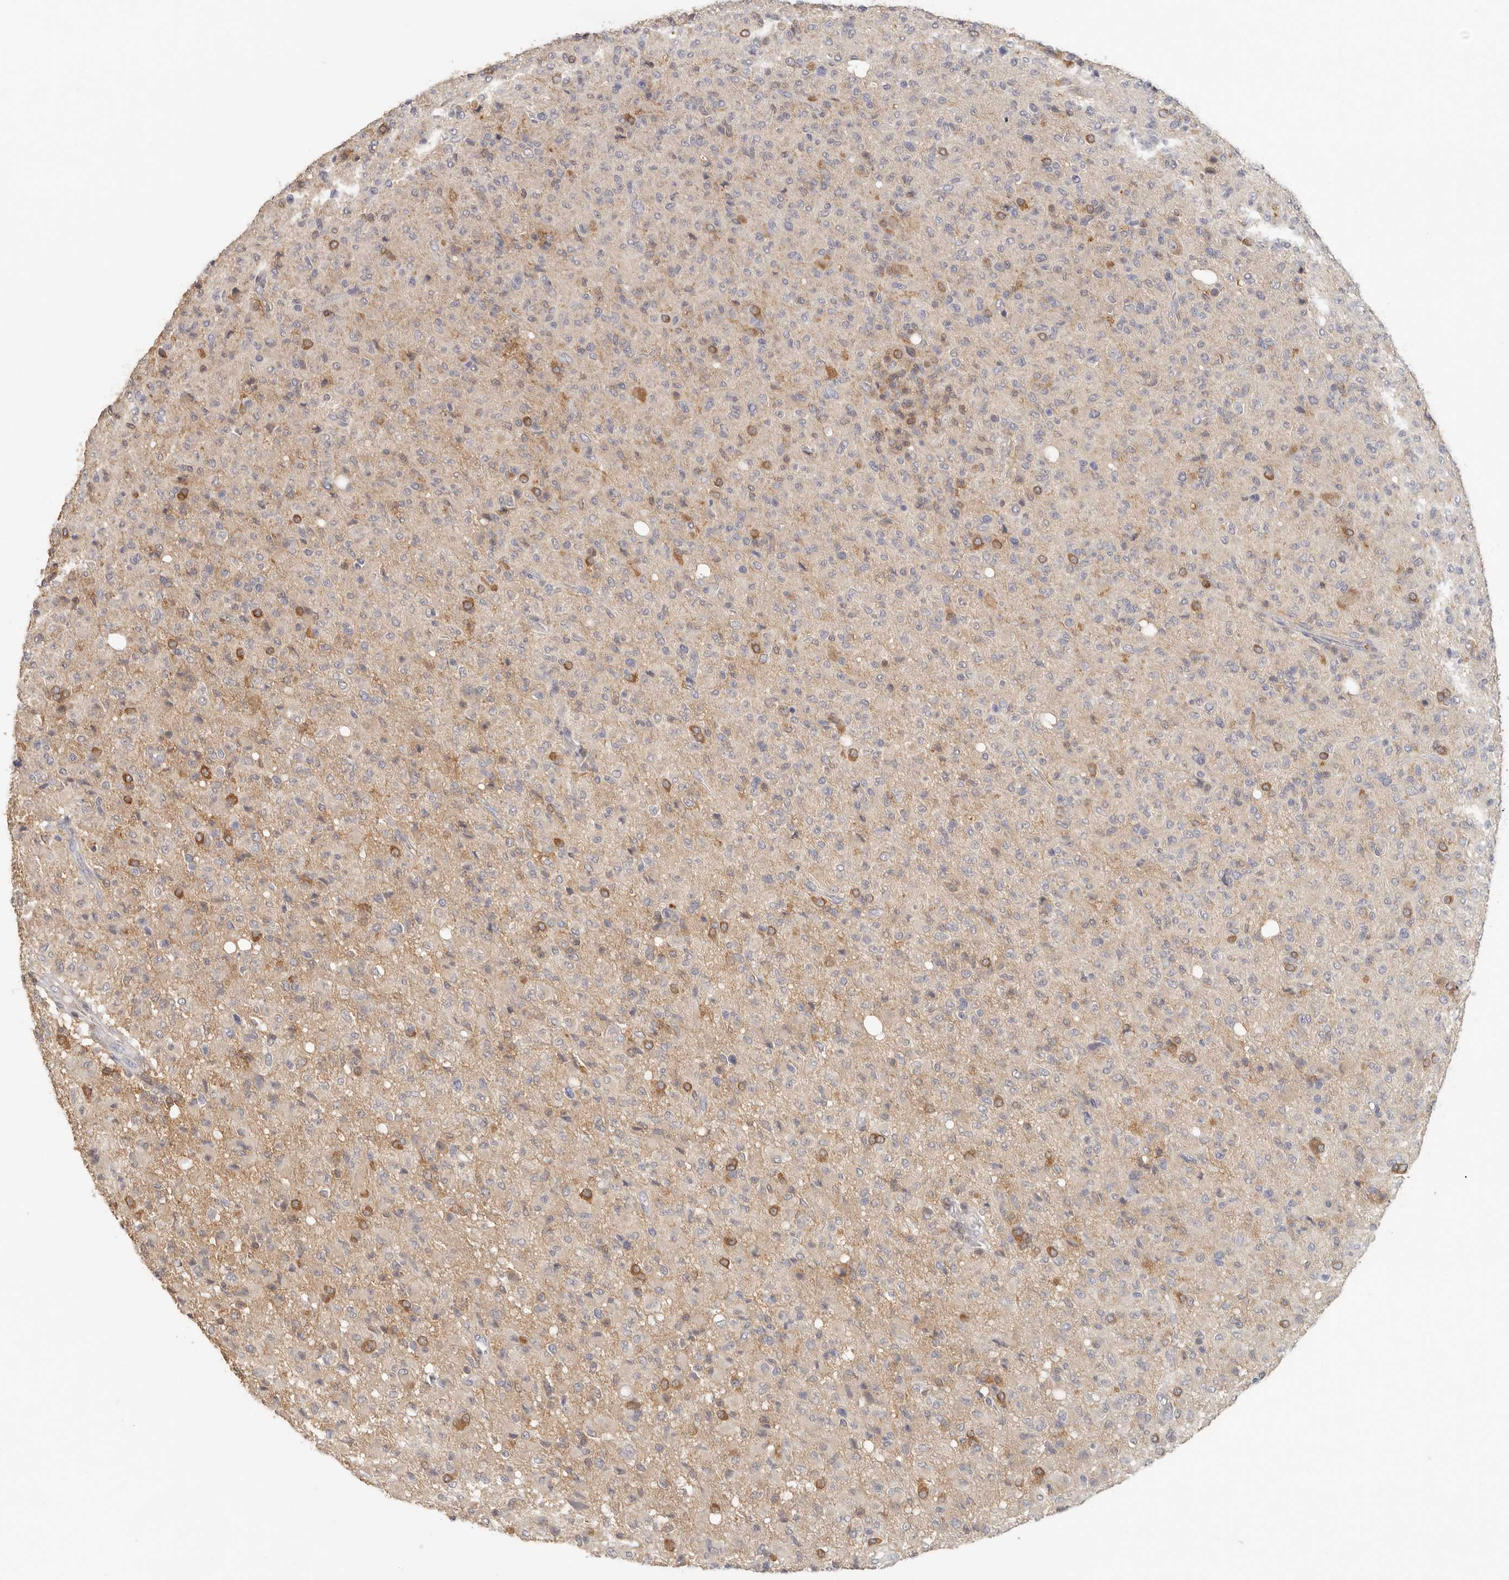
{"staining": {"intensity": "negative", "quantity": "none", "location": "none"}, "tissue": "glioma", "cell_type": "Tumor cells", "image_type": "cancer", "snomed": [{"axis": "morphology", "description": "Glioma, malignant, High grade"}, {"axis": "topography", "description": "Brain"}], "caption": "There is no significant positivity in tumor cells of malignant glioma (high-grade).", "gene": "CSK", "patient": {"sex": "female", "age": 57}}